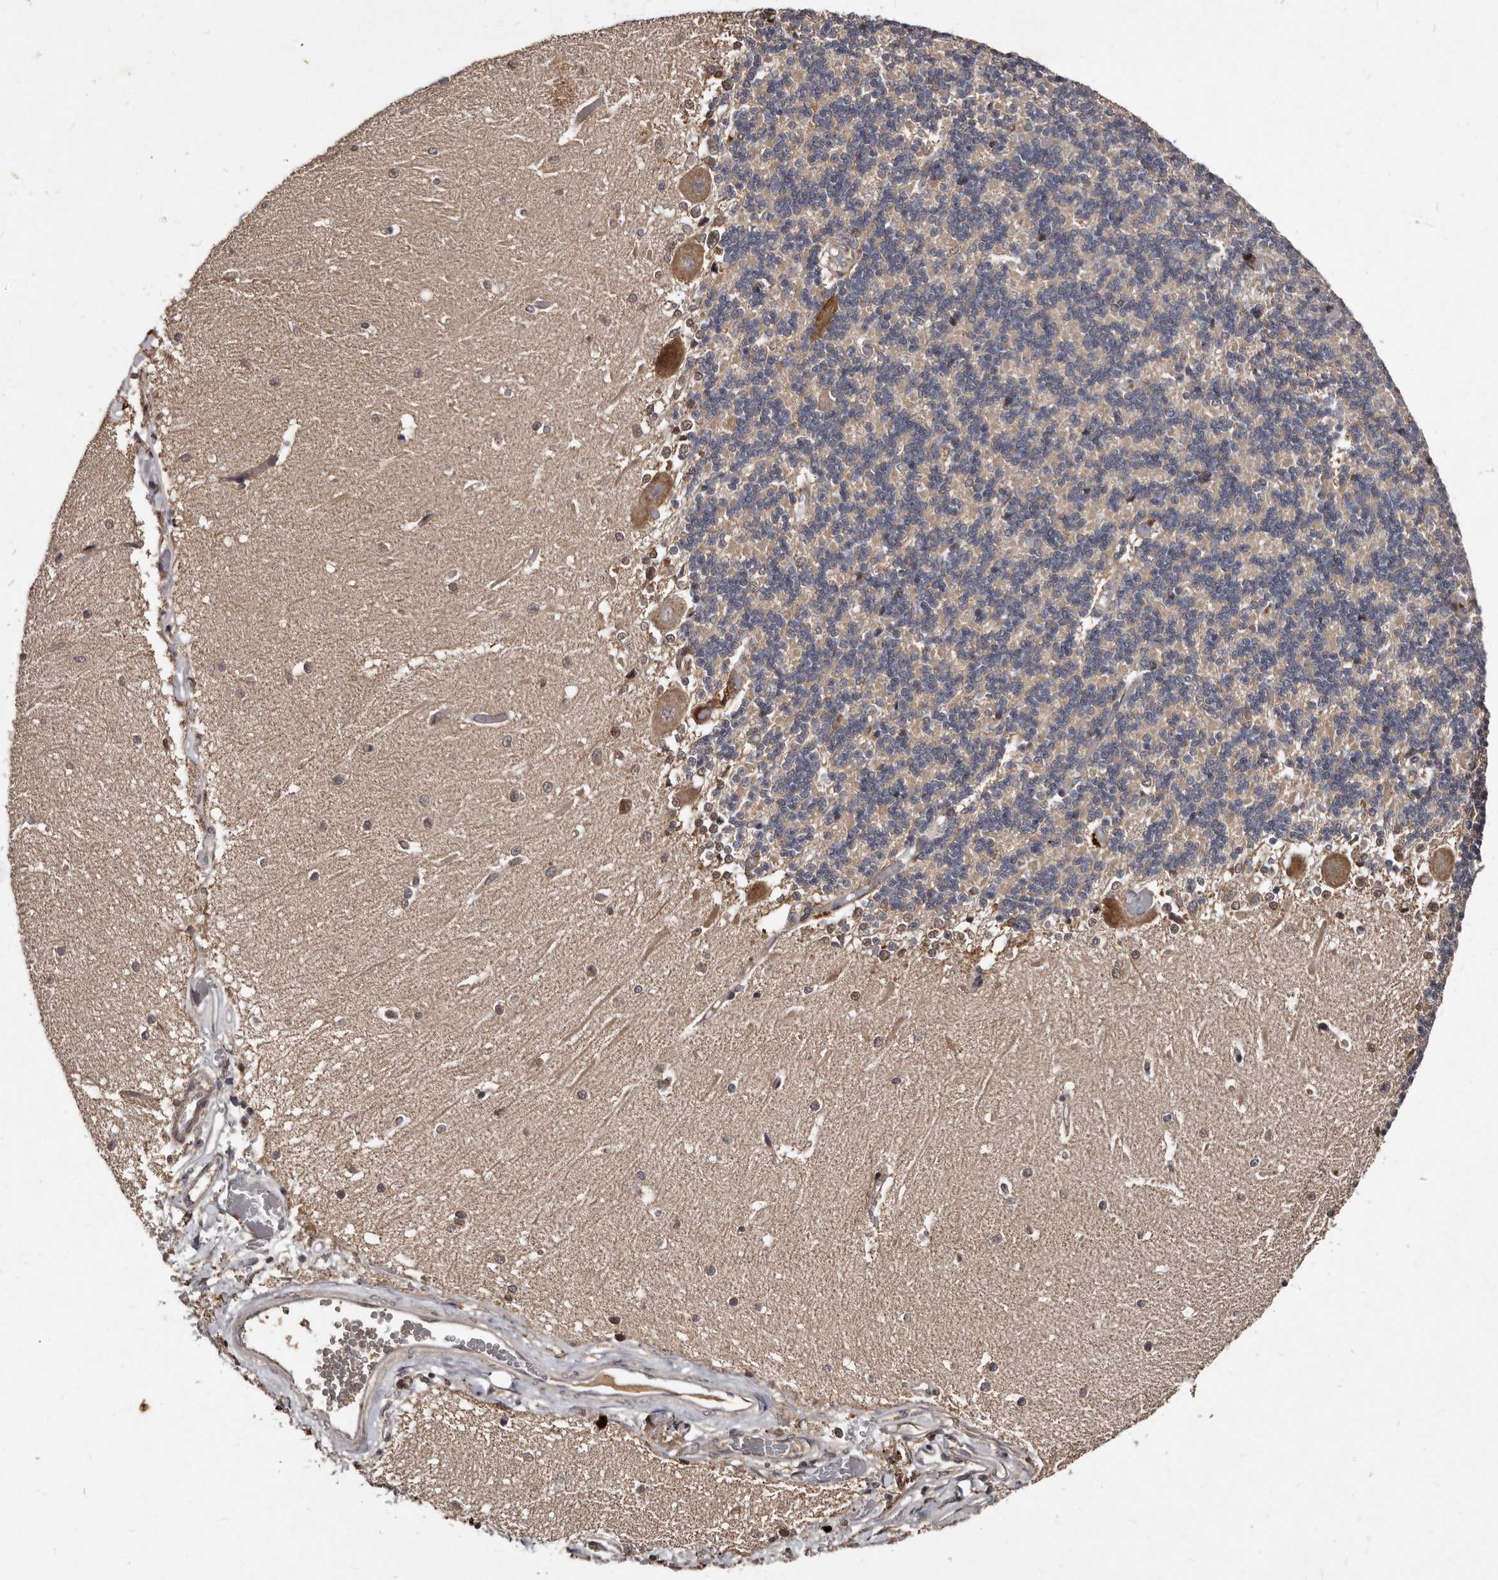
{"staining": {"intensity": "moderate", "quantity": "25%-75%", "location": "cytoplasmic/membranous"}, "tissue": "cerebellum", "cell_type": "Cells in granular layer", "image_type": "normal", "snomed": [{"axis": "morphology", "description": "Normal tissue, NOS"}, {"axis": "topography", "description": "Cerebellum"}], "caption": "Immunohistochemistry (IHC) staining of benign cerebellum, which shows medium levels of moderate cytoplasmic/membranous positivity in approximately 25%-75% of cells in granular layer indicating moderate cytoplasmic/membranous protein positivity. The staining was performed using DAB (3,3'-diaminobenzidine) (brown) for protein detection and nuclei were counterstained in hematoxylin (blue).", "gene": "PMVK", "patient": {"sex": "male", "age": 37}}